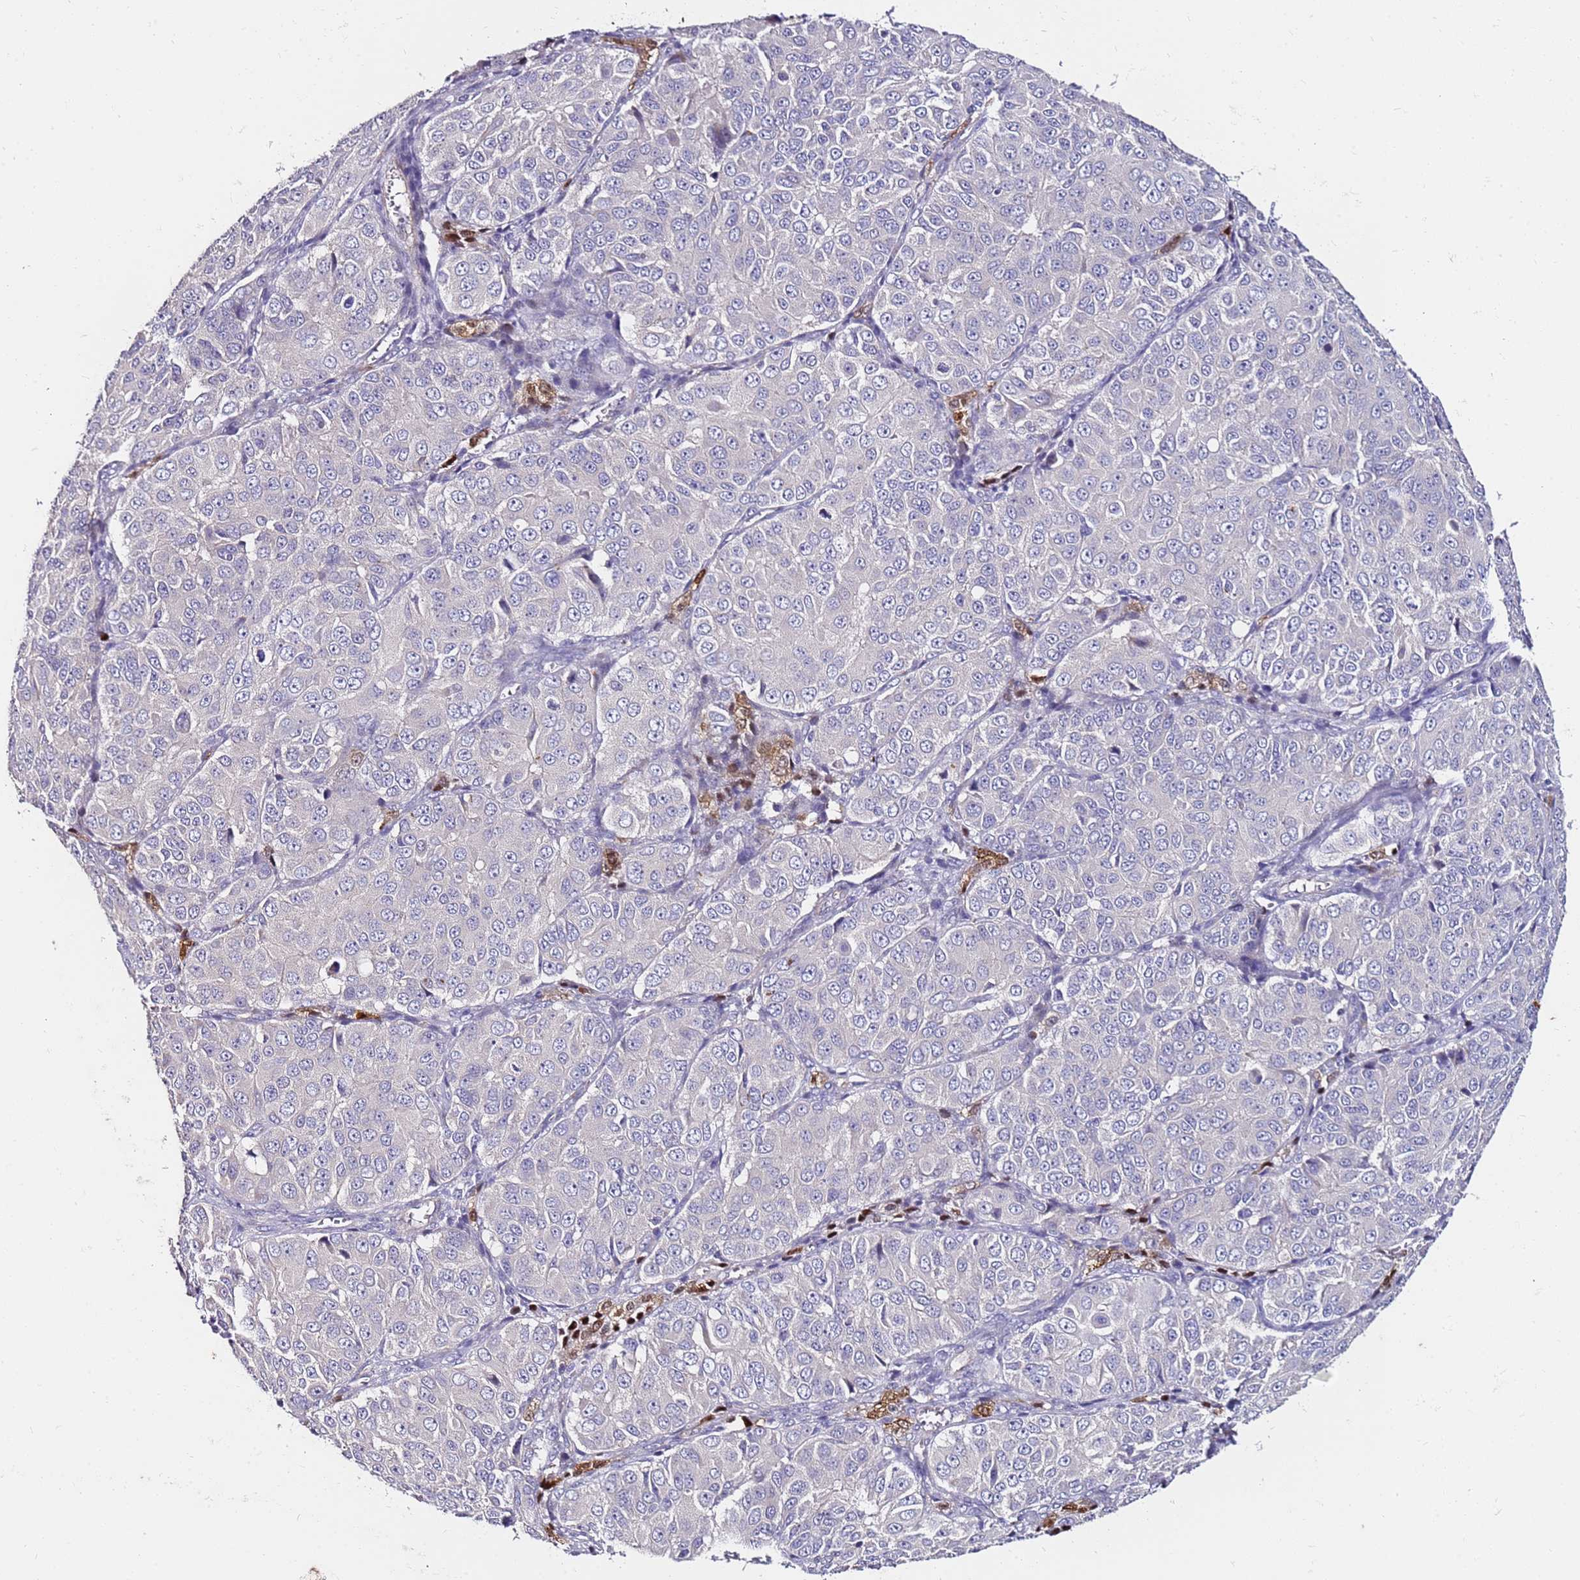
{"staining": {"intensity": "negative", "quantity": "none", "location": "none"}, "tissue": "ovarian cancer", "cell_type": "Tumor cells", "image_type": "cancer", "snomed": [{"axis": "morphology", "description": "Carcinoma, endometroid"}, {"axis": "topography", "description": "Ovary"}], "caption": "Tumor cells are negative for protein expression in human ovarian cancer (endometroid carcinoma). Nuclei are stained in blue.", "gene": "SRRM5", "patient": {"sex": "female", "age": 51}}